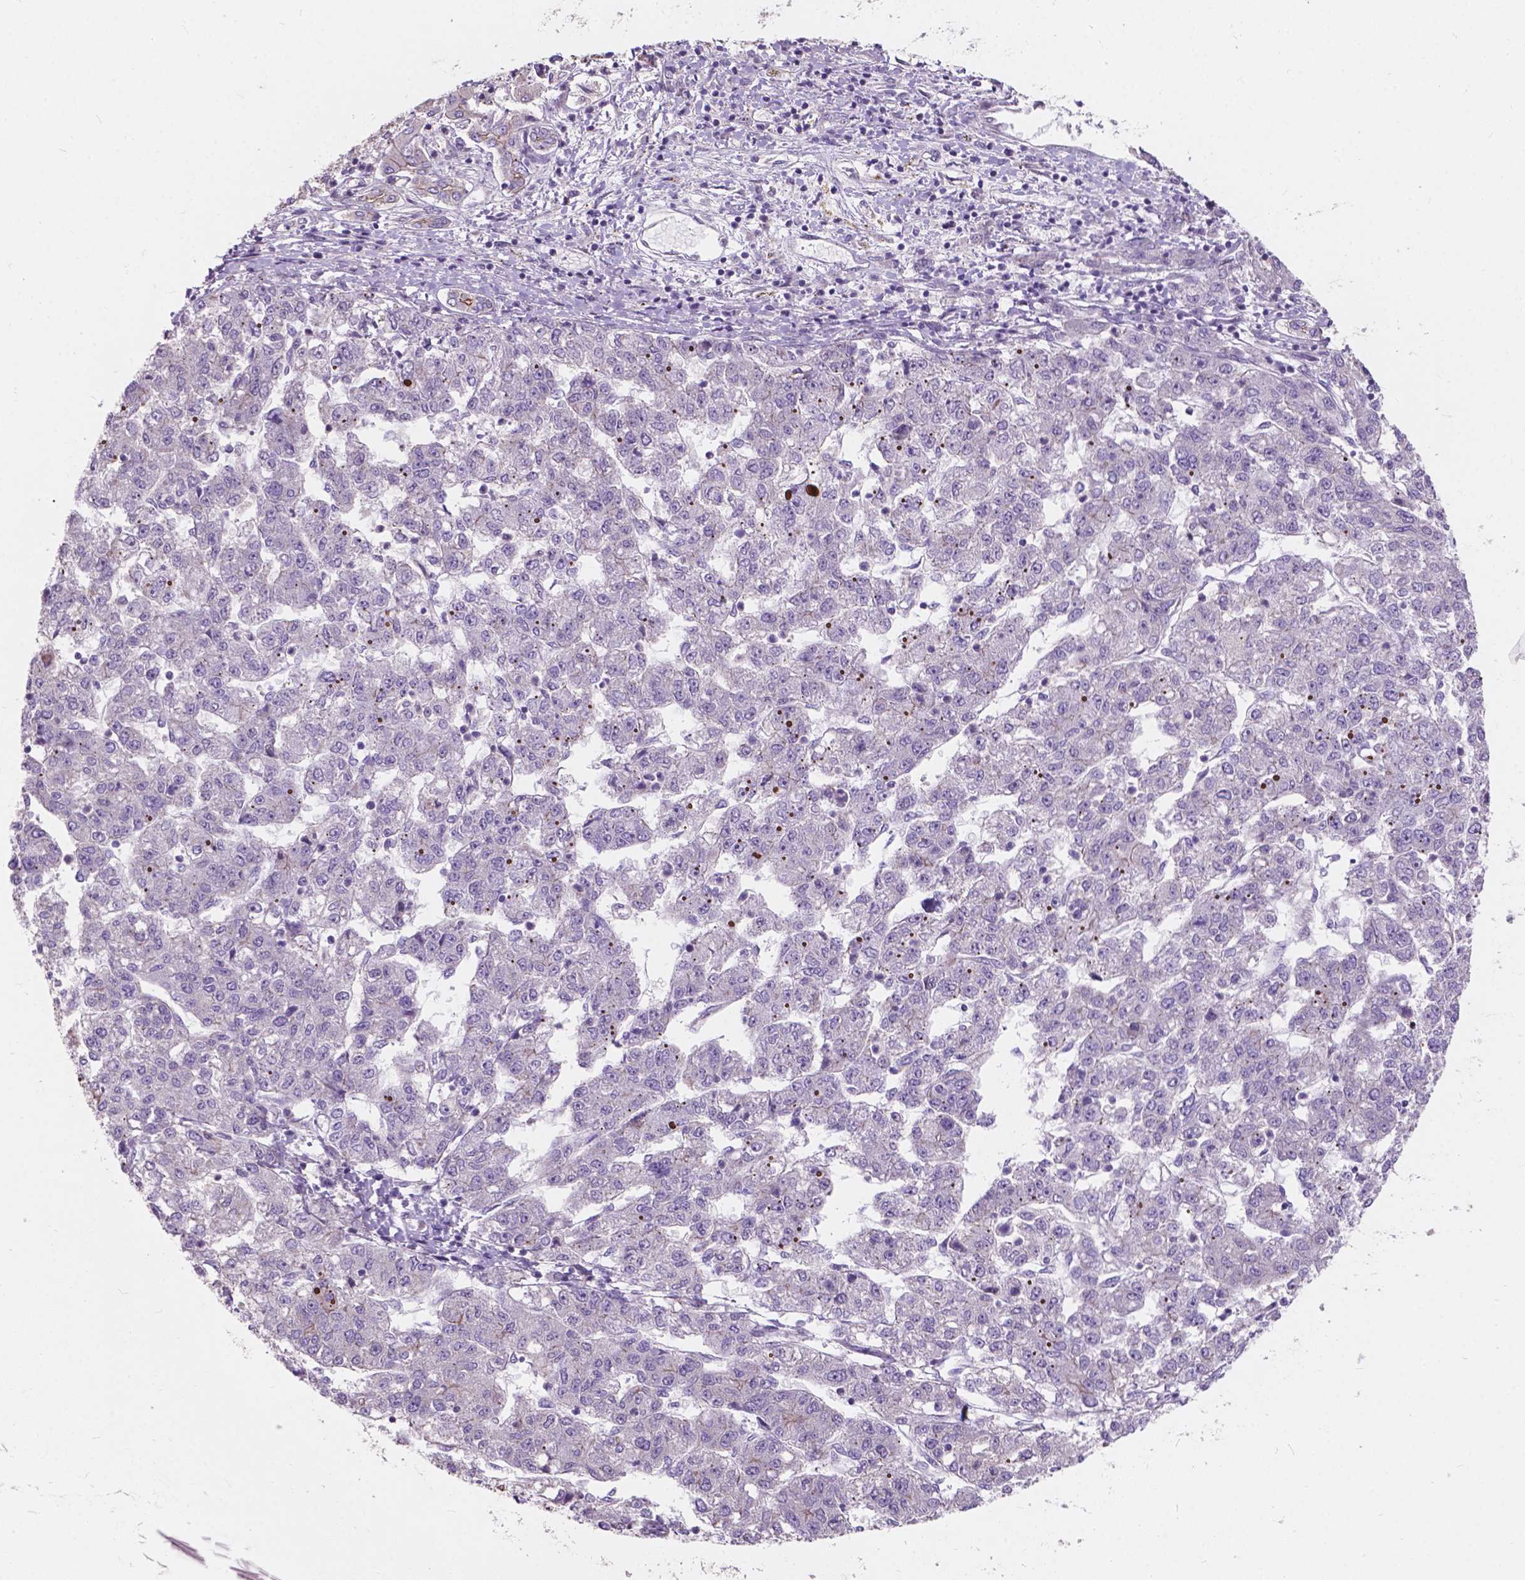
{"staining": {"intensity": "negative", "quantity": "none", "location": "none"}, "tissue": "liver cancer", "cell_type": "Tumor cells", "image_type": "cancer", "snomed": [{"axis": "morphology", "description": "Carcinoma, Hepatocellular, NOS"}, {"axis": "topography", "description": "Liver"}], "caption": "This is an immunohistochemistry (IHC) photomicrograph of human hepatocellular carcinoma (liver). There is no expression in tumor cells.", "gene": "MYH14", "patient": {"sex": "male", "age": 56}}